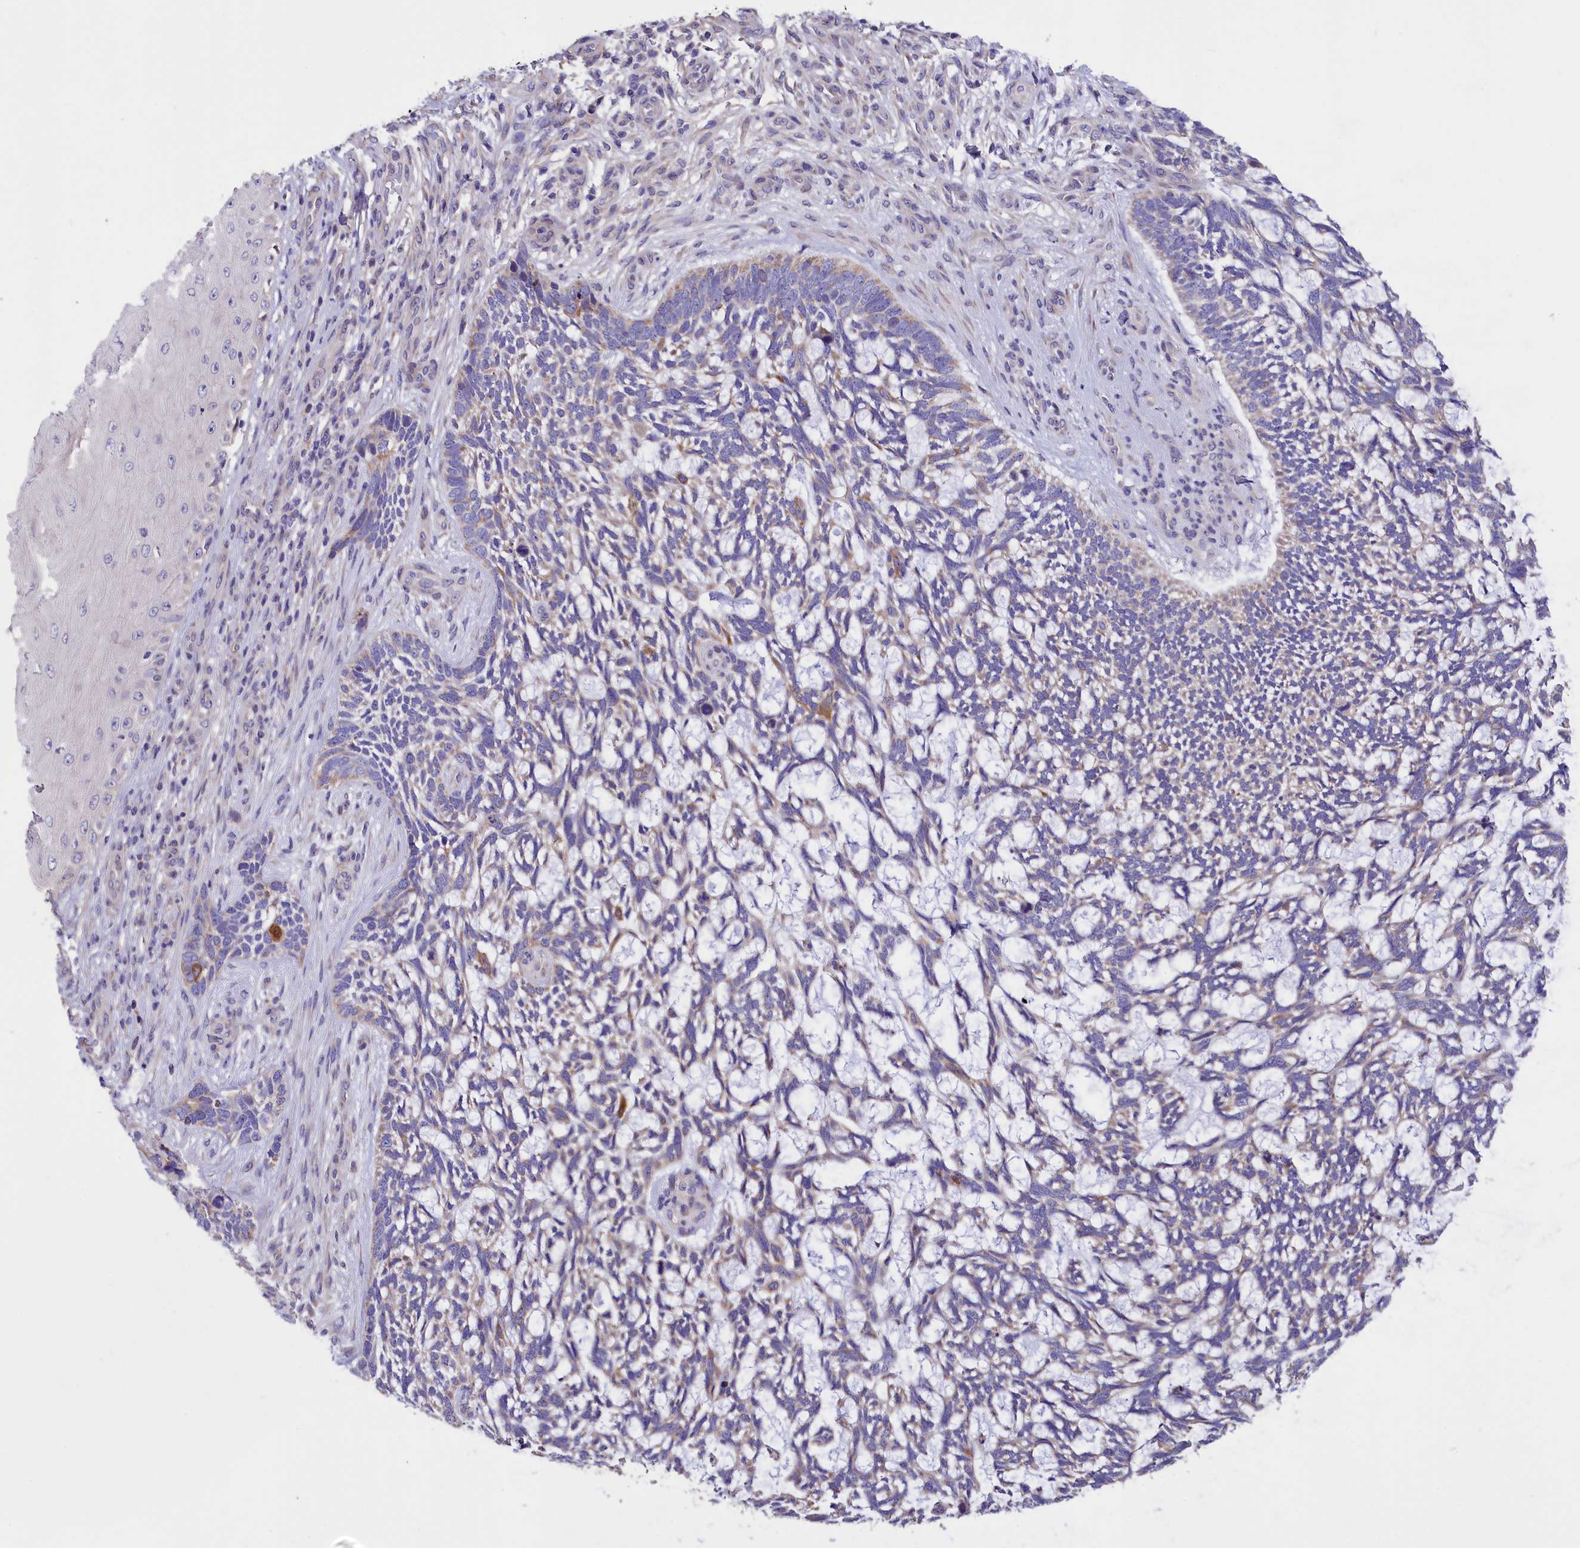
{"staining": {"intensity": "weak", "quantity": "<25%", "location": "cytoplasmic/membranous"}, "tissue": "skin cancer", "cell_type": "Tumor cells", "image_type": "cancer", "snomed": [{"axis": "morphology", "description": "Basal cell carcinoma"}, {"axis": "topography", "description": "Skin"}], "caption": "Skin basal cell carcinoma was stained to show a protein in brown. There is no significant expression in tumor cells. The staining was performed using DAB to visualize the protein expression in brown, while the nuclei were stained in blue with hematoxylin (Magnification: 20x).", "gene": "CYP2U1", "patient": {"sex": "male", "age": 88}}